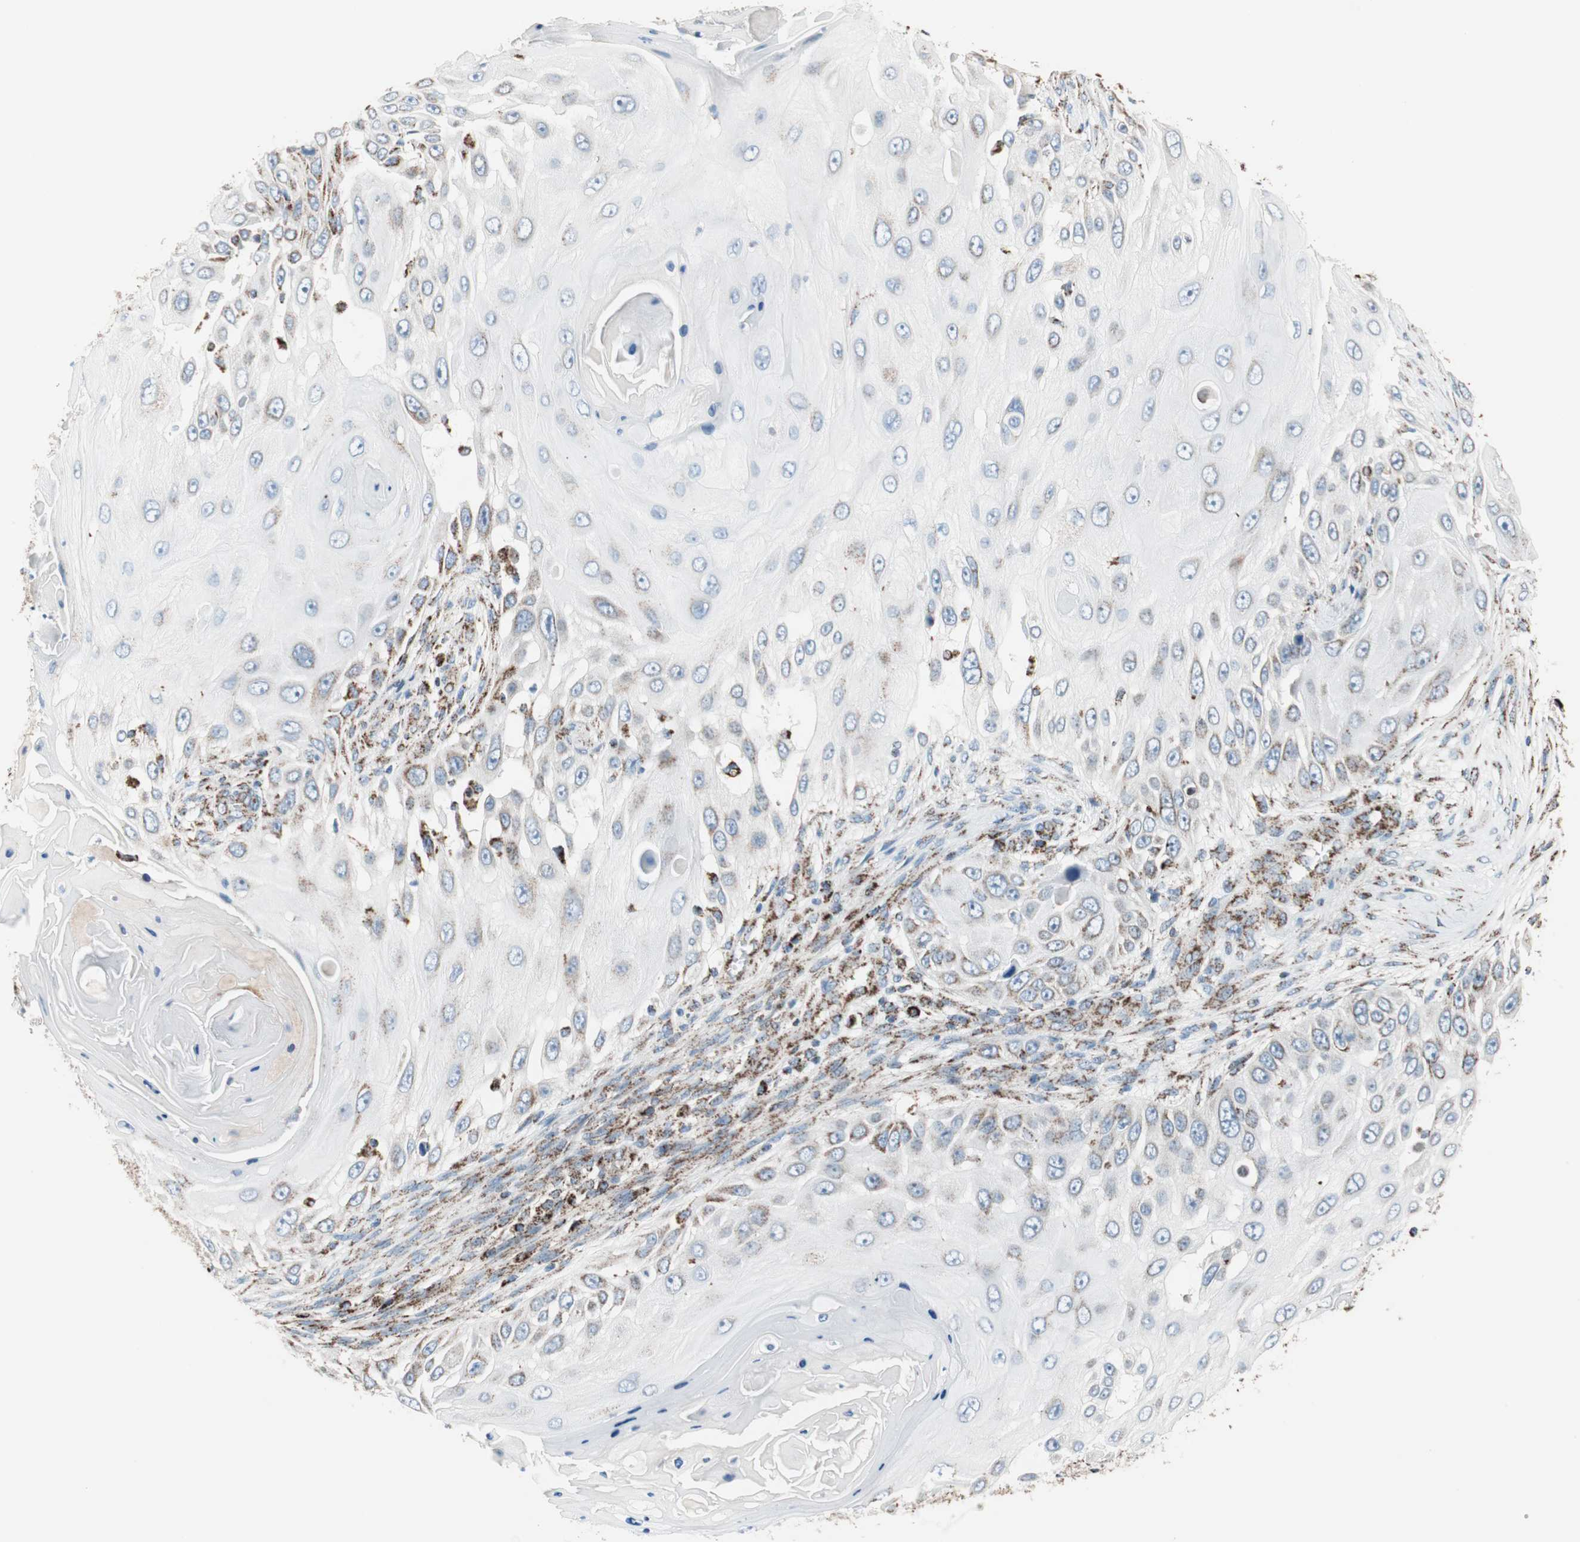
{"staining": {"intensity": "moderate", "quantity": "<25%", "location": "cytoplasmic/membranous"}, "tissue": "skin cancer", "cell_type": "Tumor cells", "image_type": "cancer", "snomed": [{"axis": "morphology", "description": "Squamous cell carcinoma, NOS"}, {"axis": "topography", "description": "Skin"}], "caption": "Skin cancer (squamous cell carcinoma) stained with DAB (3,3'-diaminobenzidine) immunohistochemistry (IHC) displays low levels of moderate cytoplasmic/membranous staining in approximately <25% of tumor cells.", "gene": "PCSK4", "patient": {"sex": "female", "age": 44}}